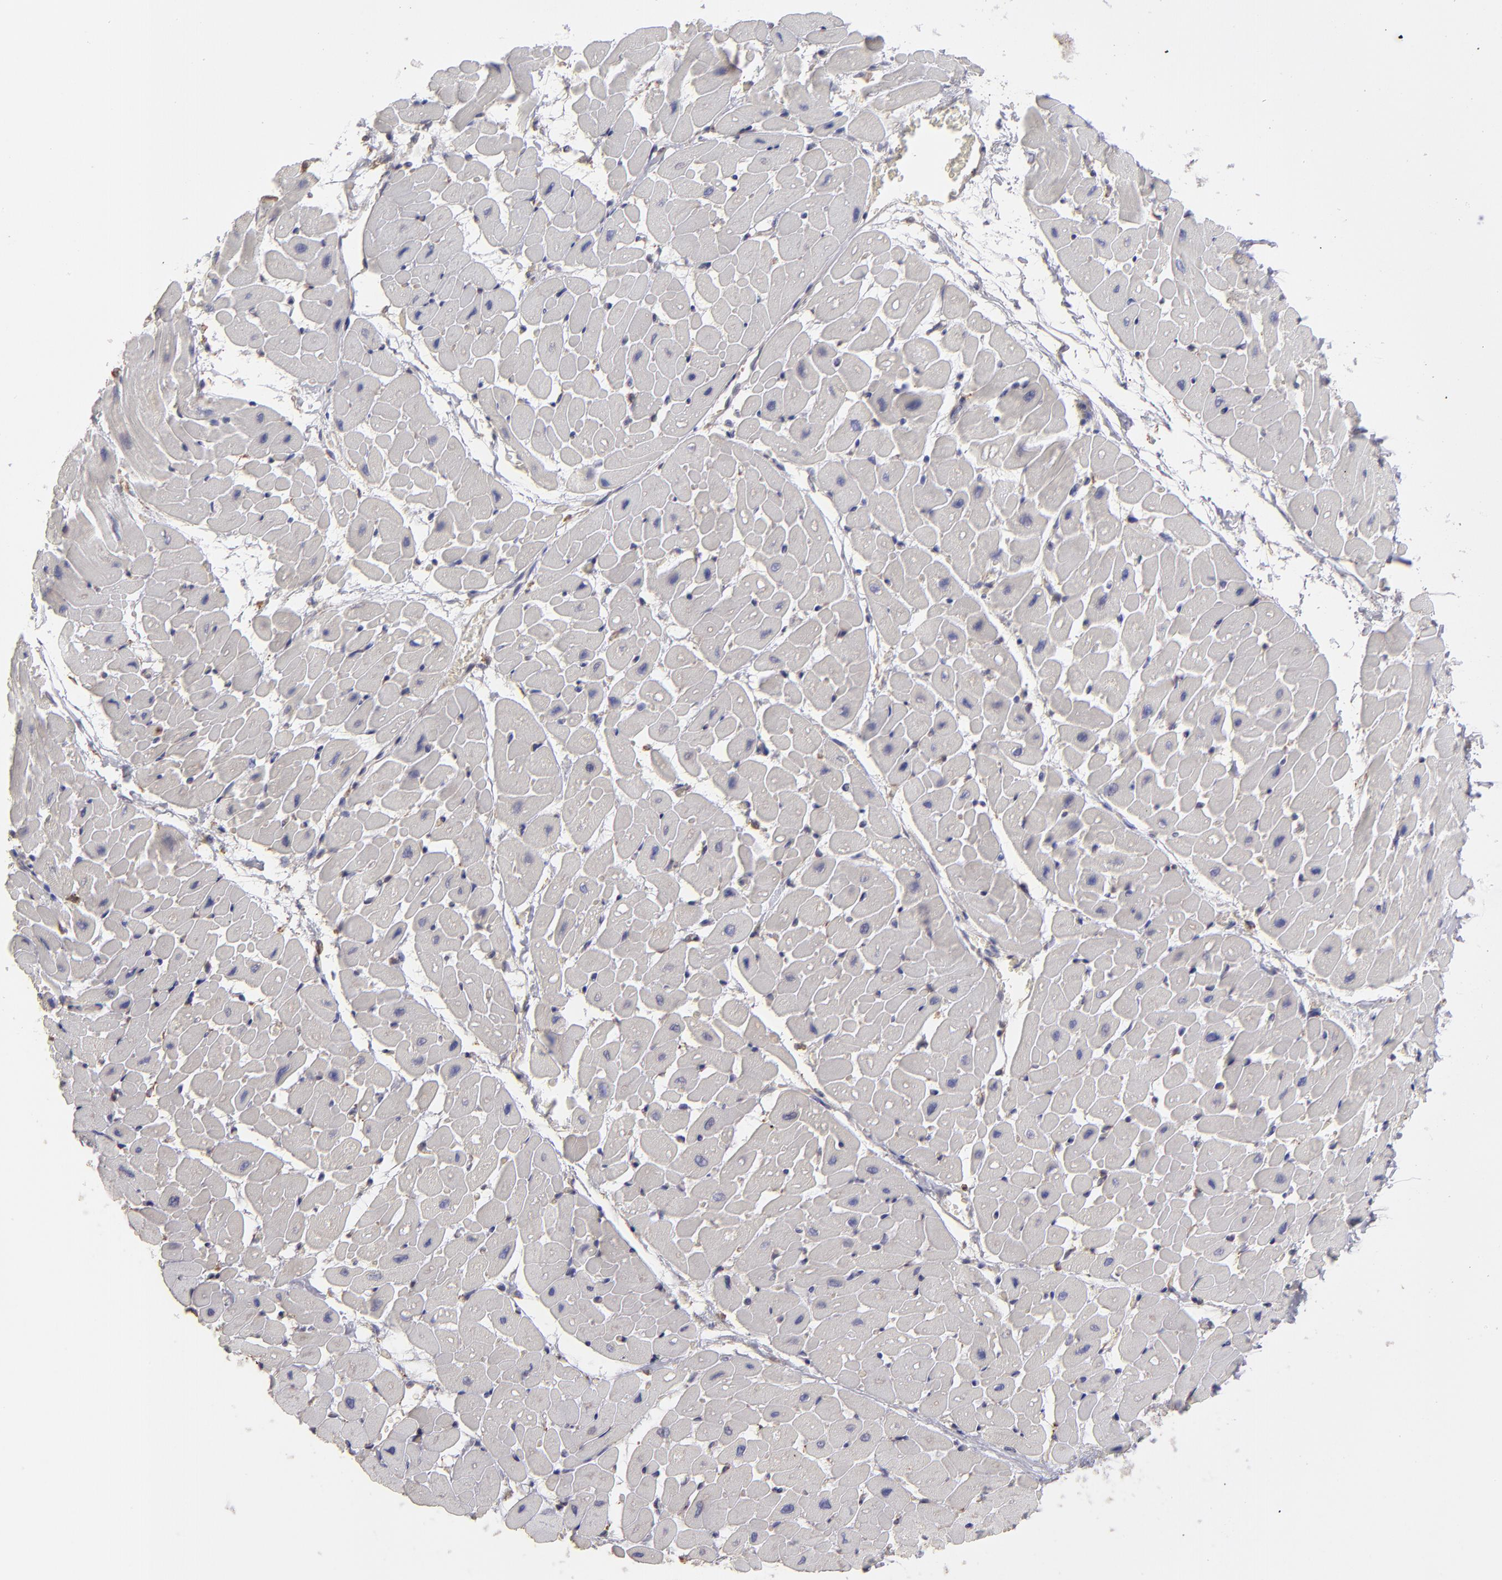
{"staining": {"intensity": "negative", "quantity": "none", "location": "none"}, "tissue": "heart muscle", "cell_type": "Cardiomyocytes", "image_type": "normal", "snomed": [{"axis": "morphology", "description": "Normal tissue, NOS"}, {"axis": "topography", "description": "Heart"}], "caption": "The immunohistochemistry (IHC) micrograph has no significant staining in cardiomyocytes of heart muscle. Nuclei are stained in blue.", "gene": "CALR", "patient": {"sex": "male", "age": 45}}